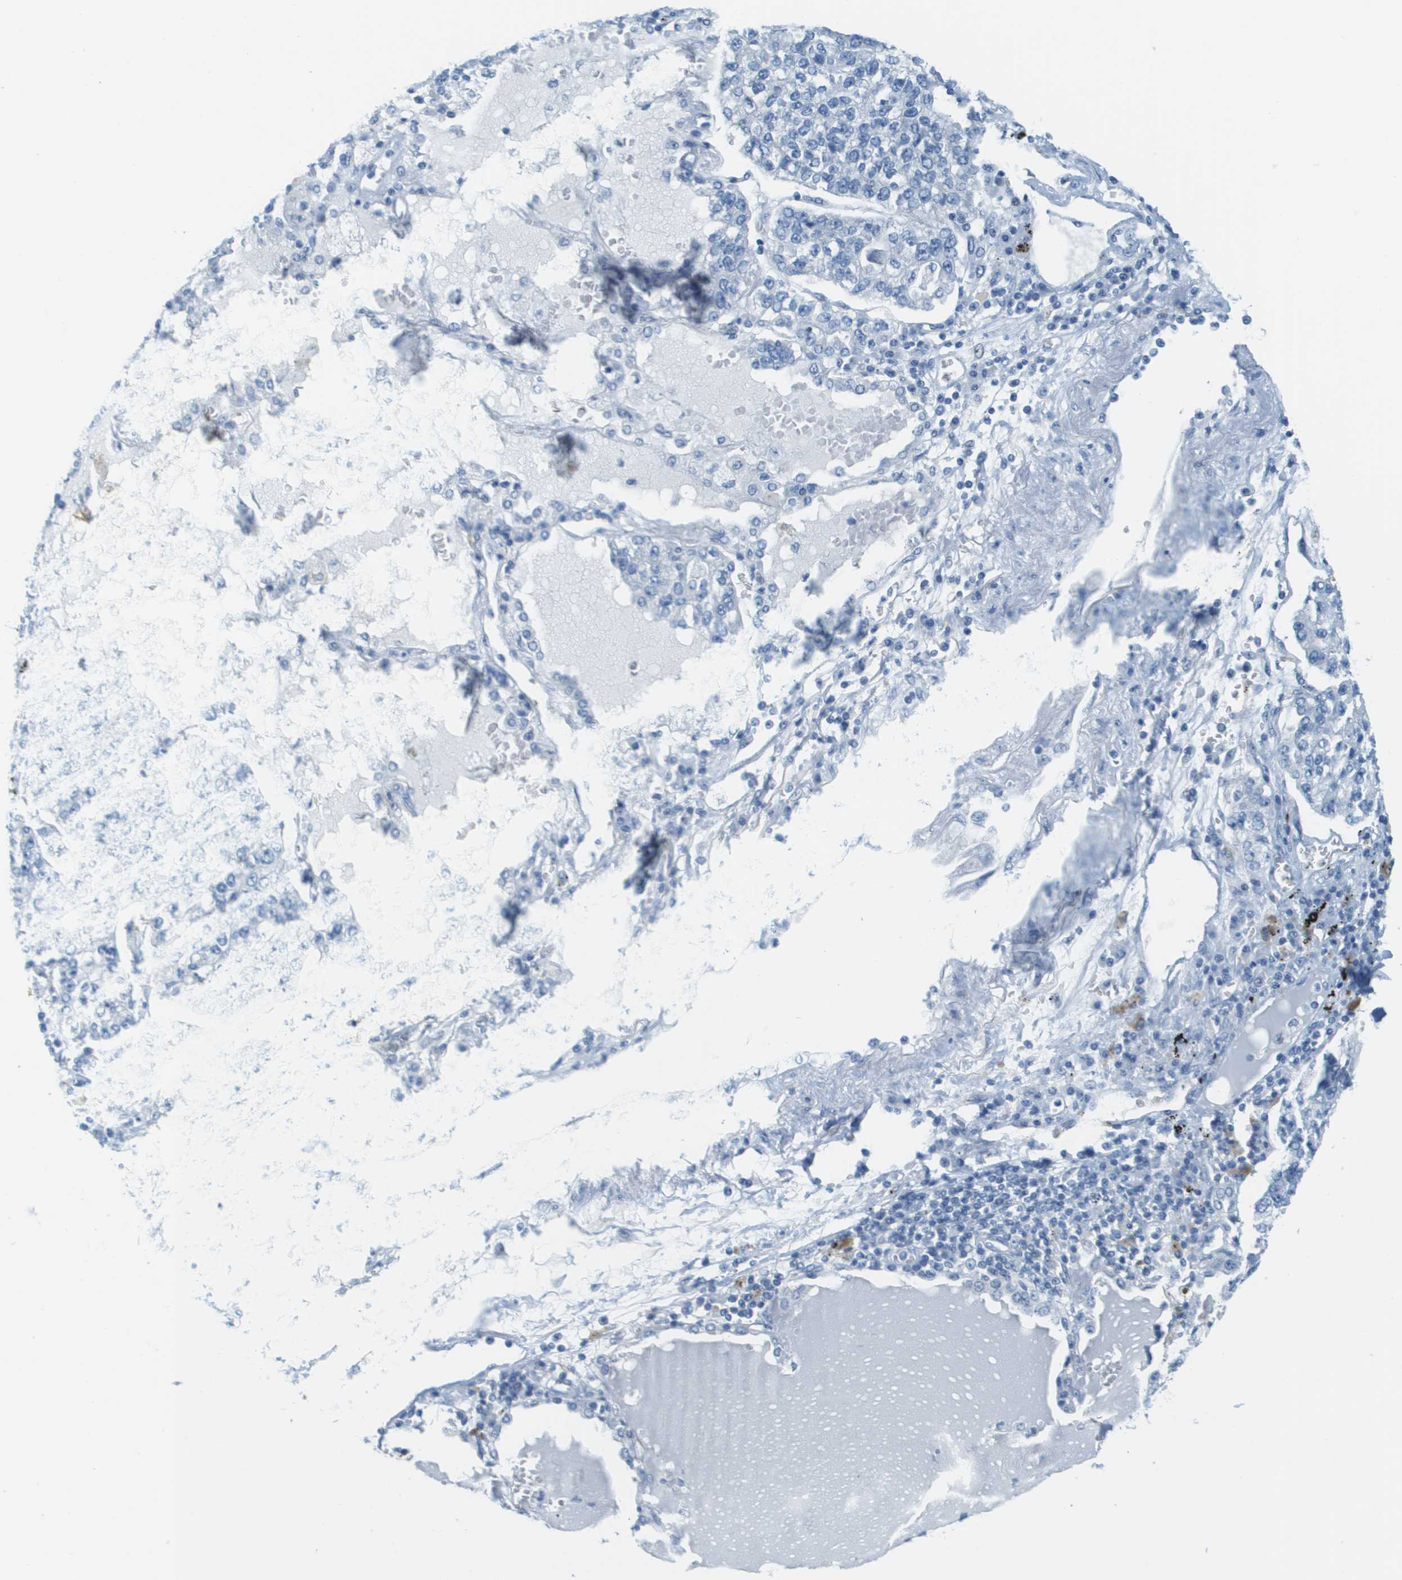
{"staining": {"intensity": "negative", "quantity": "none", "location": "none"}, "tissue": "lung cancer", "cell_type": "Tumor cells", "image_type": "cancer", "snomed": [{"axis": "morphology", "description": "Adenocarcinoma, NOS"}, {"axis": "topography", "description": "Lung"}], "caption": "A high-resolution histopathology image shows IHC staining of lung cancer, which reveals no significant positivity in tumor cells. The staining is performed using DAB (3,3'-diaminobenzidine) brown chromogen with nuclei counter-stained in using hematoxylin.", "gene": "CDHR2", "patient": {"sex": "male", "age": 49}}